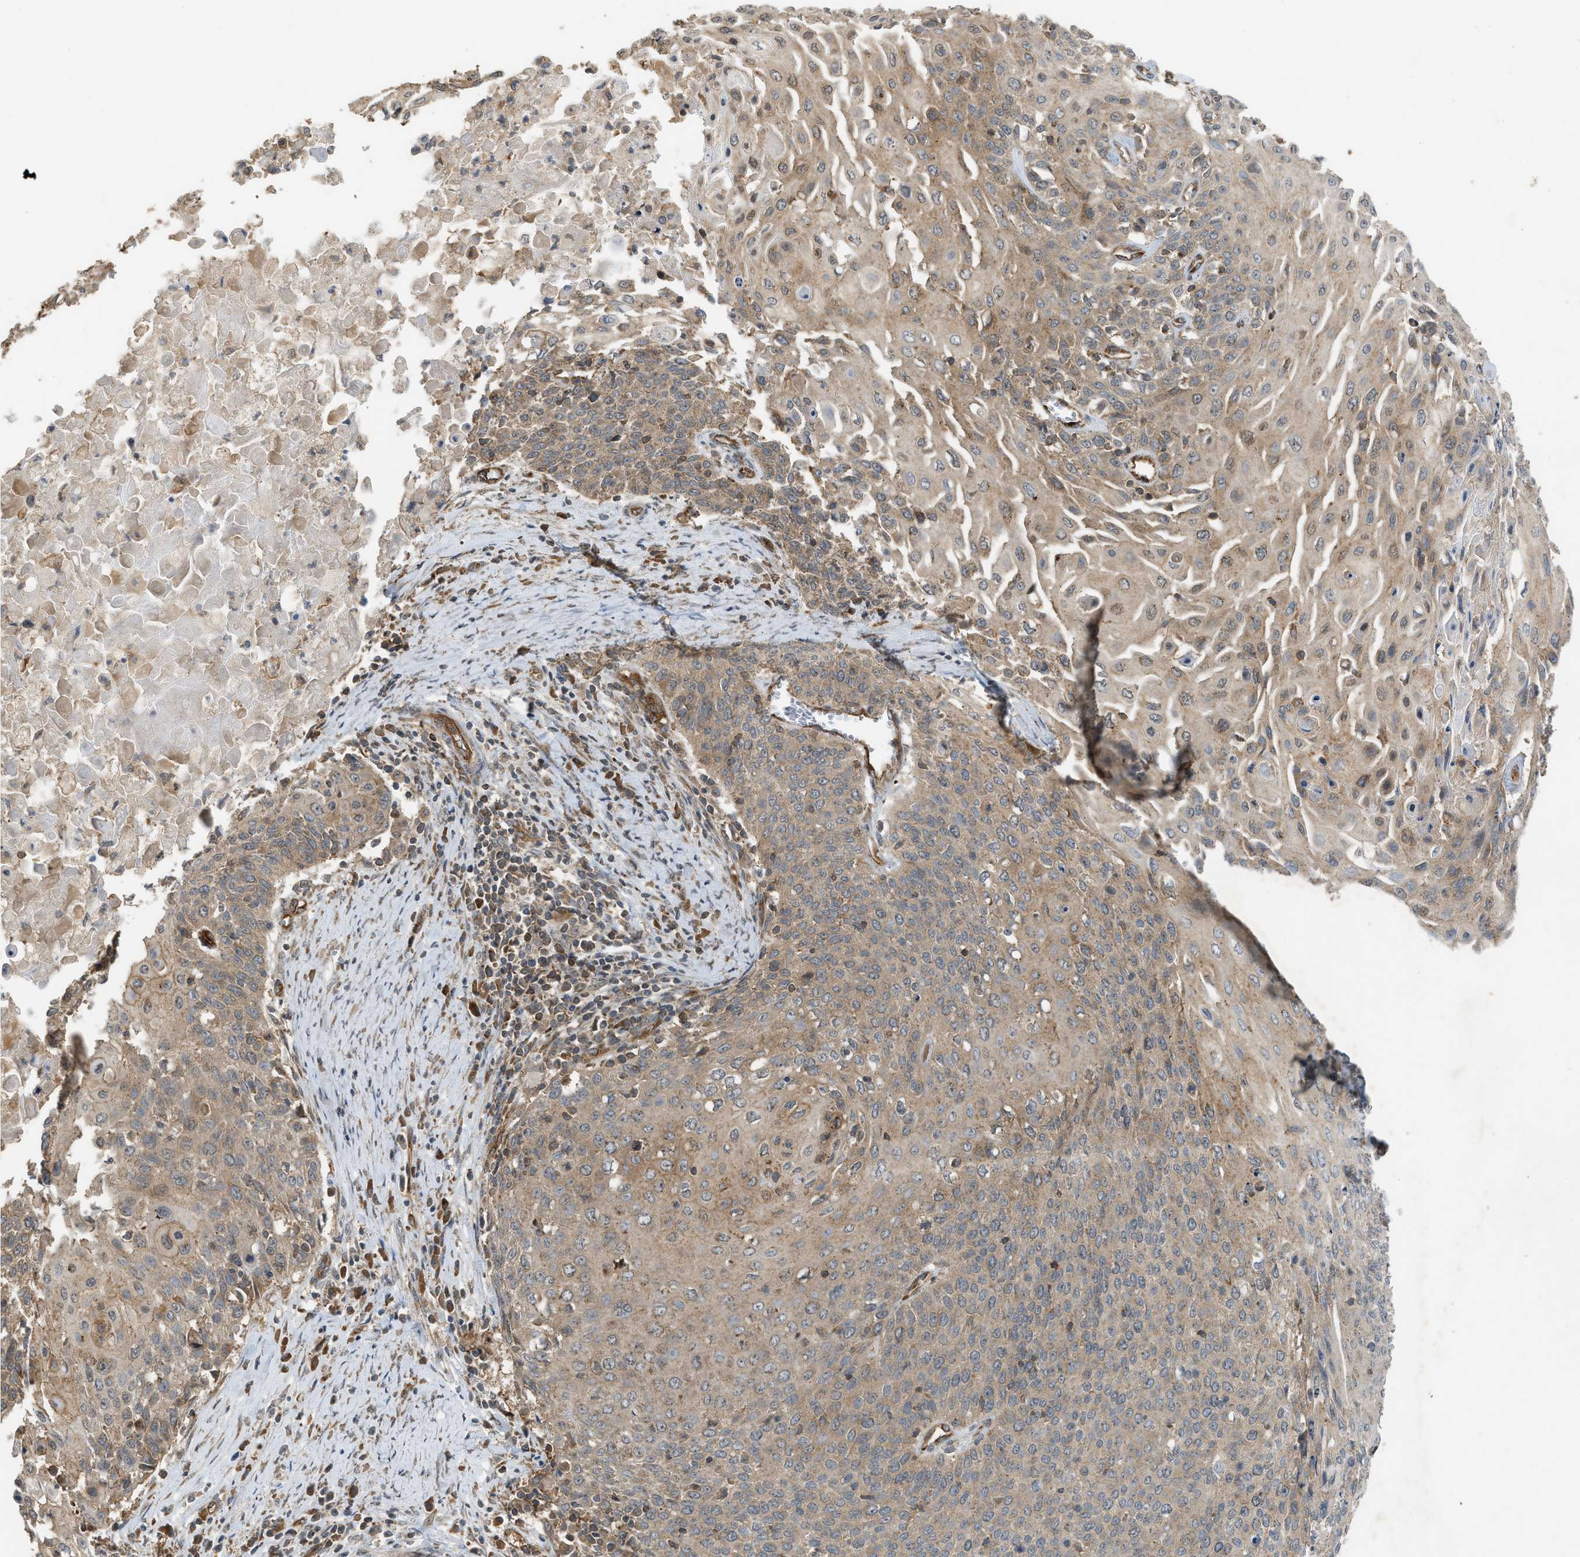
{"staining": {"intensity": "weak", "quantity": ">75%", "location": "cytoplasmic/membranous"}, "tissue": "cervical cancer", "cell_type": "Tumor cells", "image_type": "cancer", "snomed": [{"axis": "morphology", "description": "Squamous cell carcinoma, NOS"}, {"axis": "topography", "description": "Cervix"}], "caption": "IHC staining of cervical cancer (squamous cell carcinoma), which displays low levels of weak cytoplasmic/membranous expression in approximately >75% of tumor cells indicating weak cytoplasmic/membranous protein expression. The staining was performed using DAB (3,3'-diaminobenzidine) (brown) for protein detection and nuclei were counterstained in hematoxylin (blue).", "gene": "HIP1R", "patient": {"sex": "female", "age": 39}}